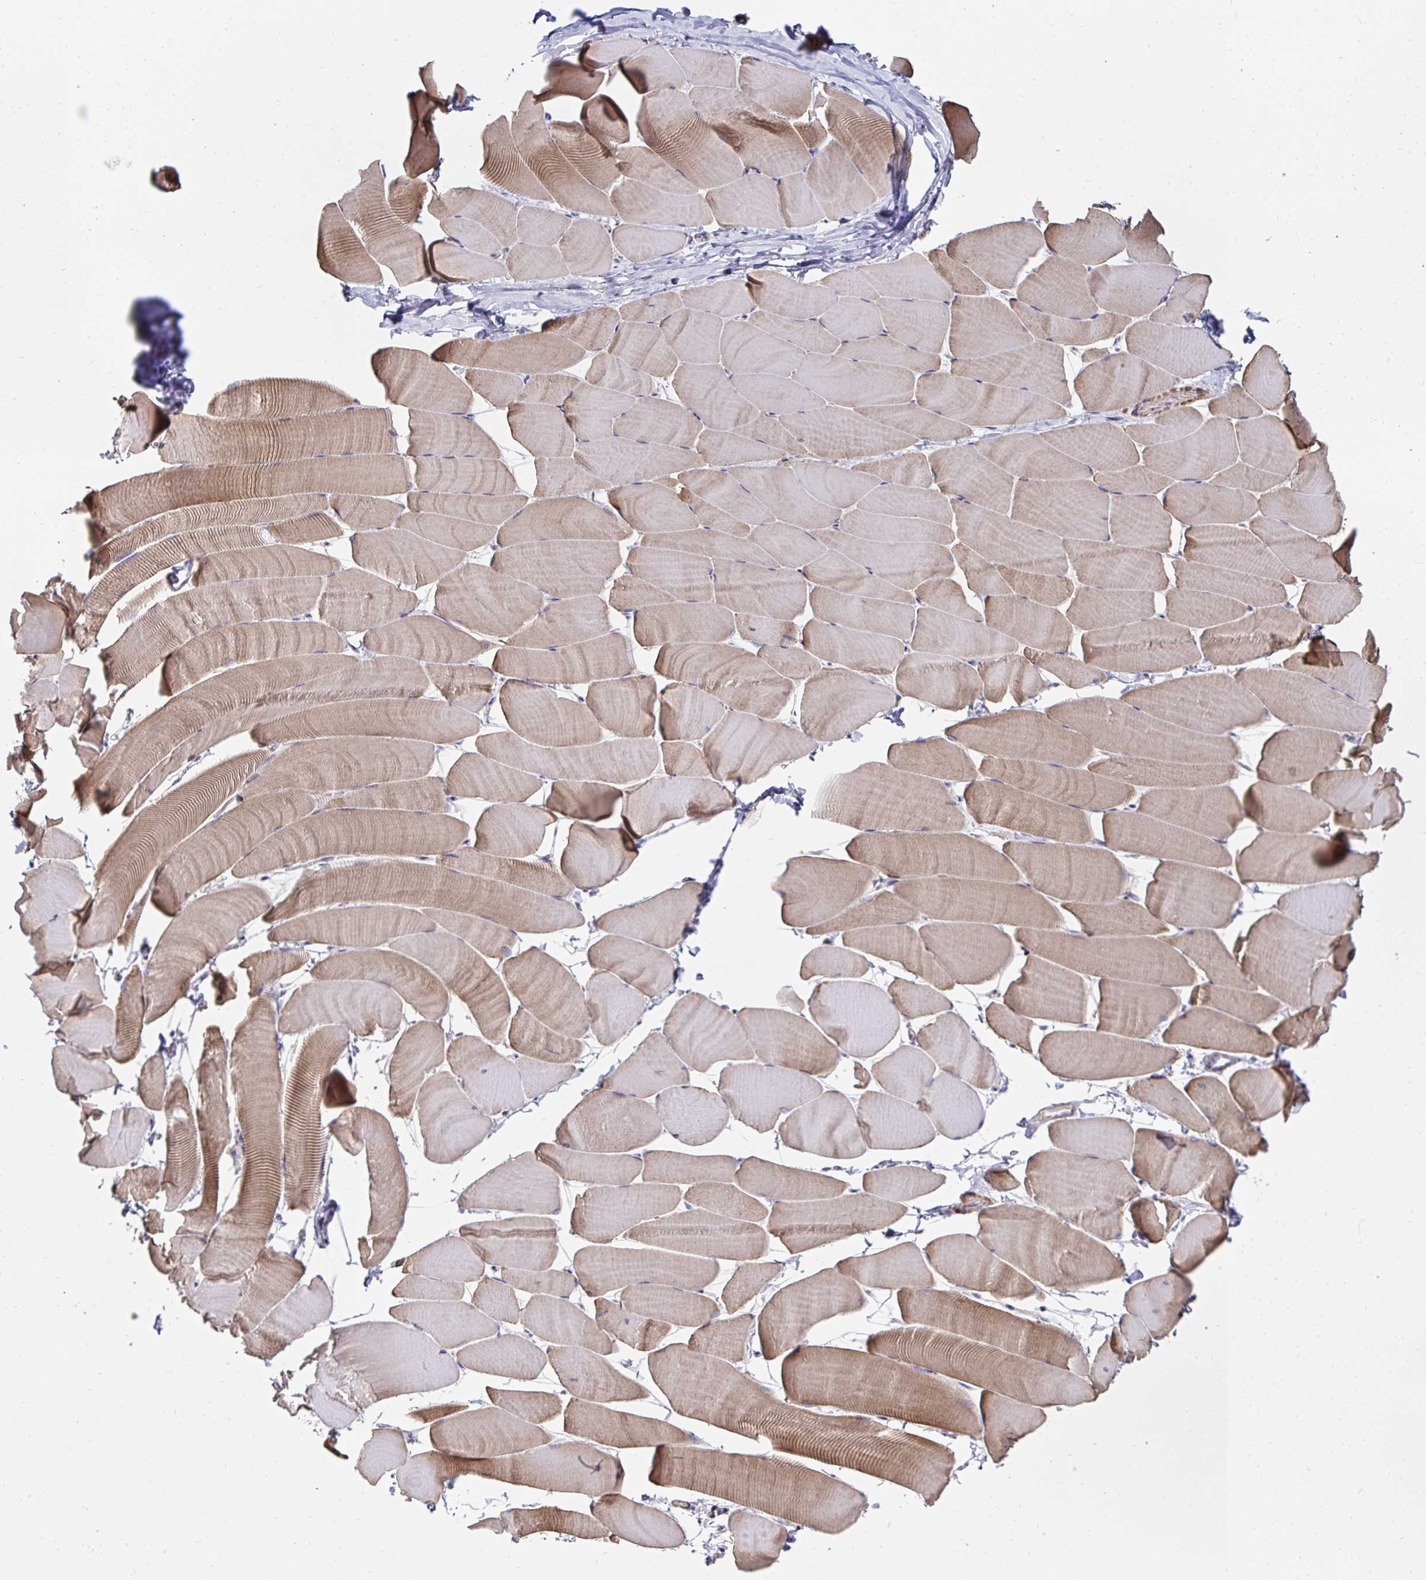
{"staining": {"intensity": "moderate", "quantity": "25%-75%", "location": "cytoplasmic/membranous"}, "tissue": "skeletal muscle", "cell_type": "Myocytes", "image_type": "normal", "snomed": [{"axis": "morphology", "description": "Normal tissue, NOS"}, {"axis": "topography", "description": "Skeletal muscle"}], "caption": "Moderate cytoplasmic/membranous staining for a protein is present in about 25%-75% of myocytes of unremarkable skeletal muscle using IHC.", "gene": "DZANK1", "patient": {"sex": "male", "age": 25}}